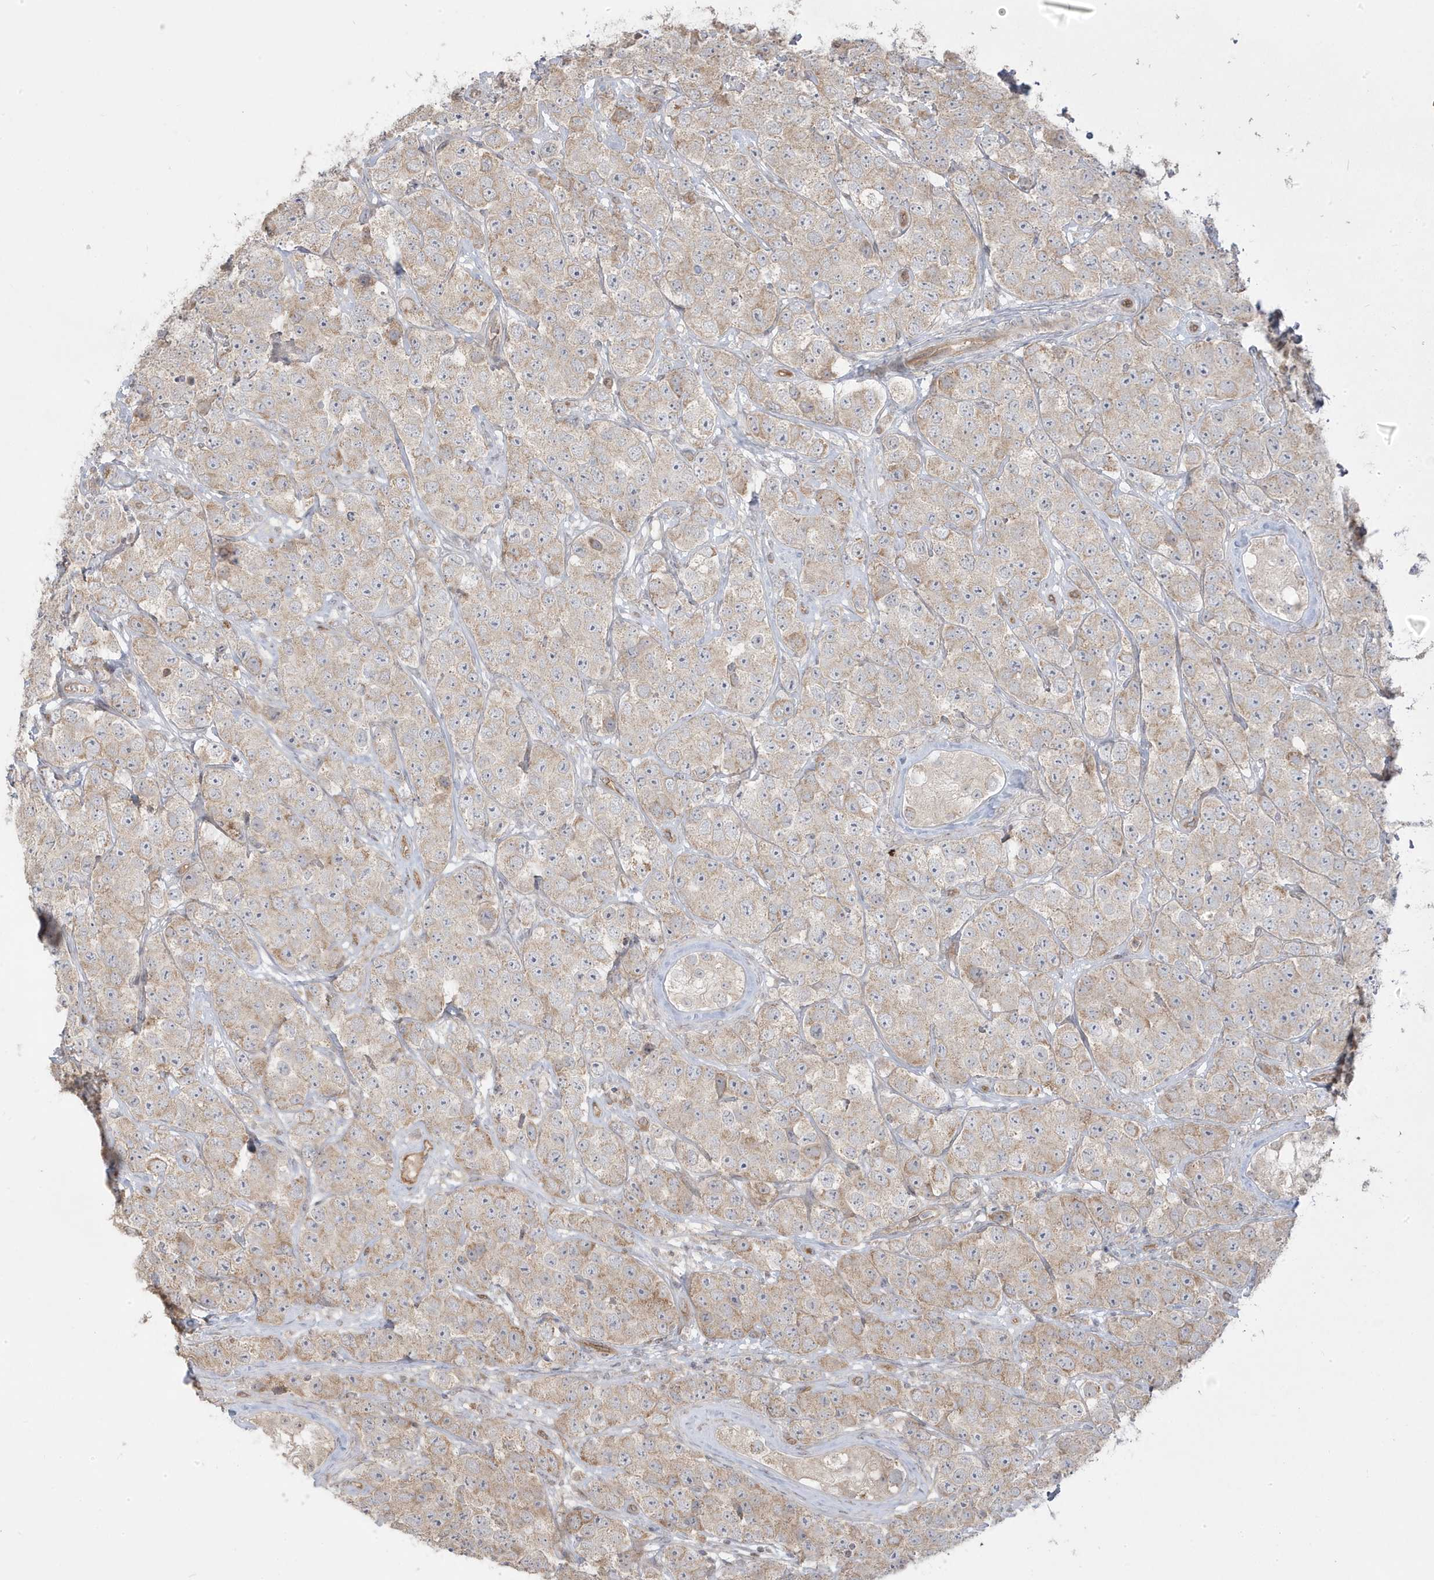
{"staining": {"intensity": "weak", "quantity": "<25%", "location": "cytoplasmic/membranous"}, "tissue": "testis cancer", "cell_type": "Tumor cells", "image_type": "cancer", "snomed": [{"axis": "morphology", "description": "Seminoma, NOS"}, {"axis": "topography", "description": "Testis"}], "caption": "Immunohistochemistry of human seminoma (testis) demonstrates no positivity in tumor cells.", "gene": "DNAJC12", "patient": {"sex": "male", "age": 28}}